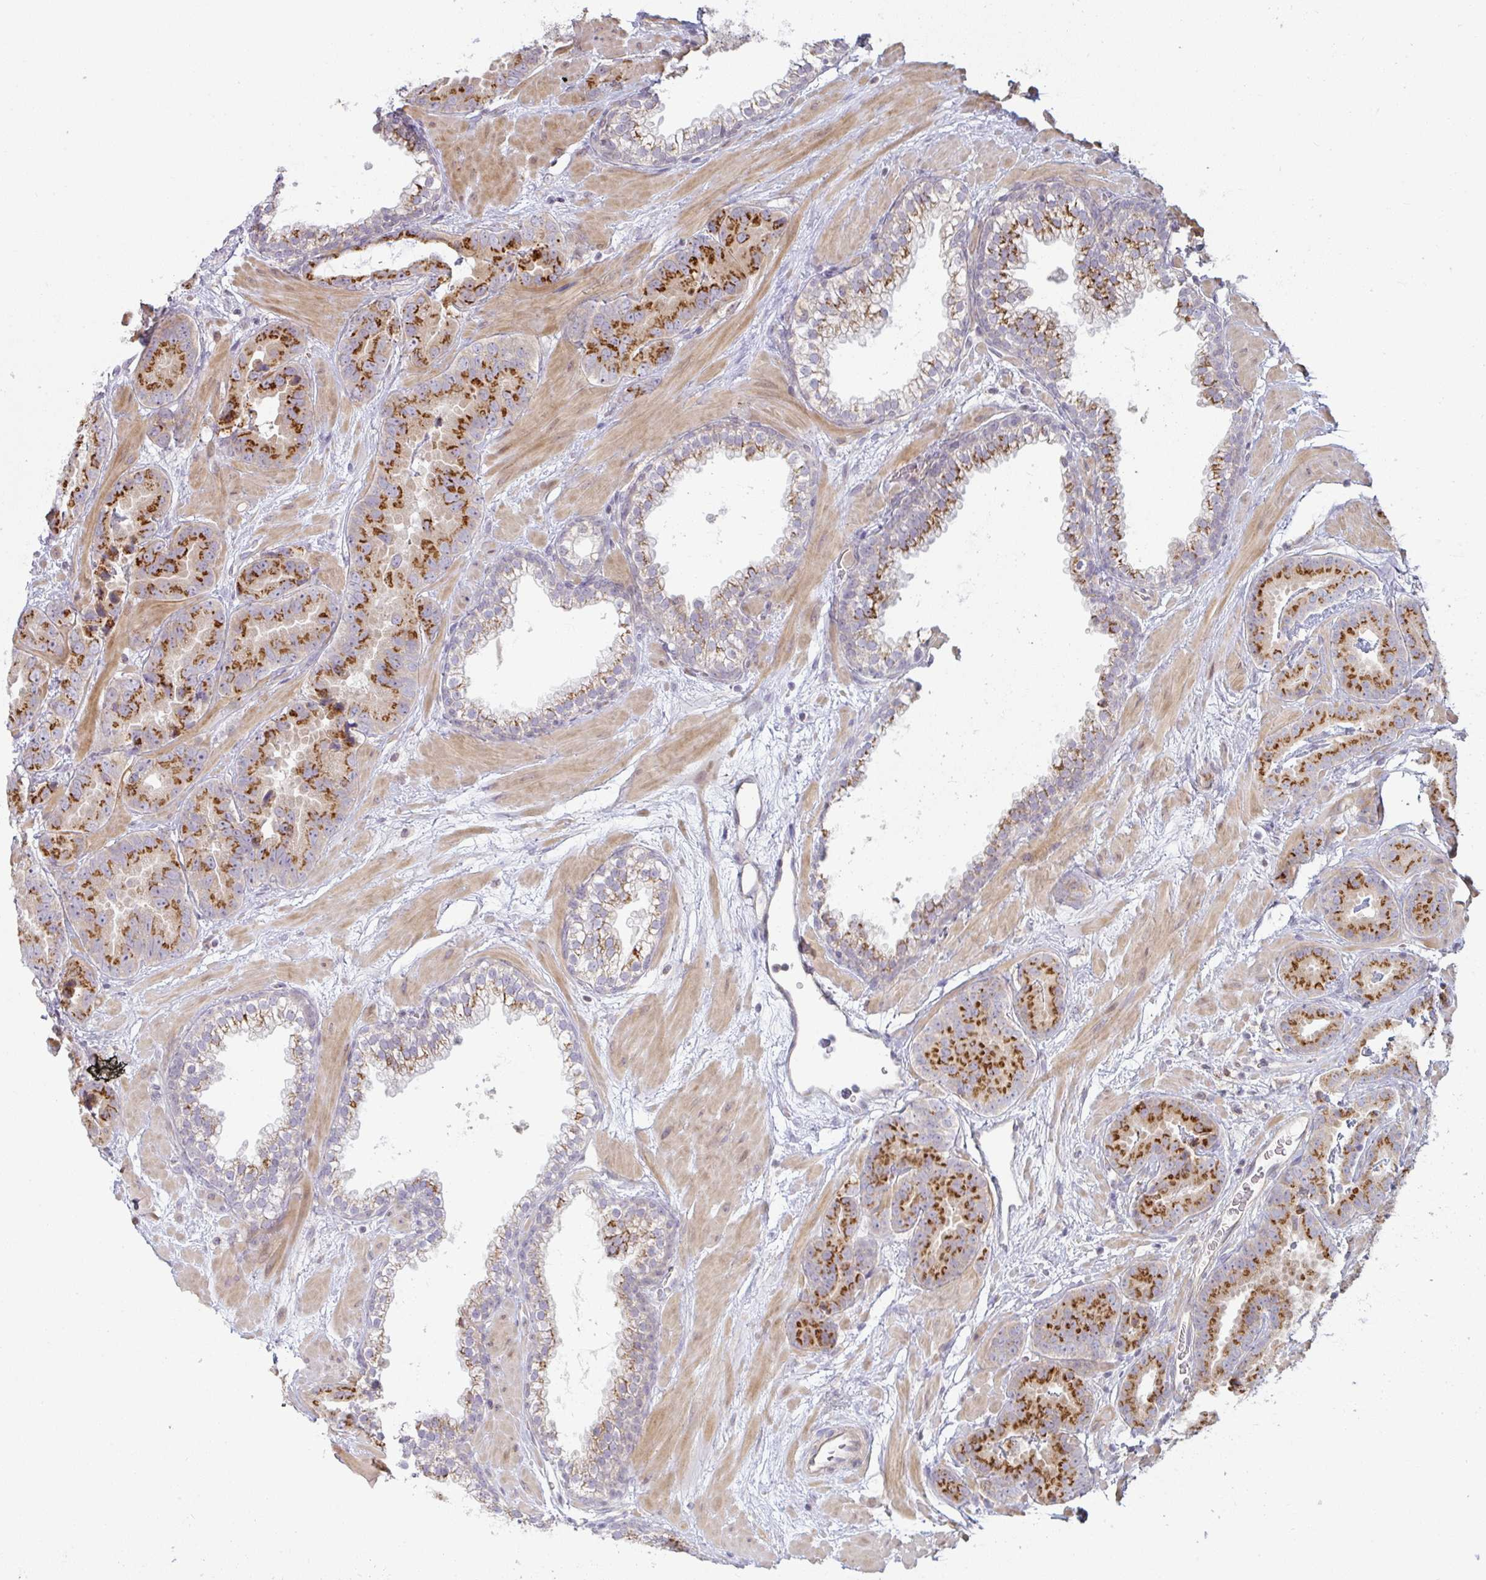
{"staining": {"intensity": "strong", "quantity": ">75%", "location": "cytoplasmic/membranous"}, "tissue": "prostate cancer", "cell_type": "Tumor cells", "image_type": "cancer", "snomed": [{"axis": "morphology", "description": "Adenocarcinoma, Low grade"}, {"axis": "topography", "description": "Prostate"}], "caption": "DAB (3,3'-diaminobenzidine) immunohistochemical staining of human prostate cancer demonstrates strong cytoplasmic/membranous protein staining in approximately >75% of tumor cells.", "gene": "MOB1A", "patient": {"sex": "male", "age": 62}}